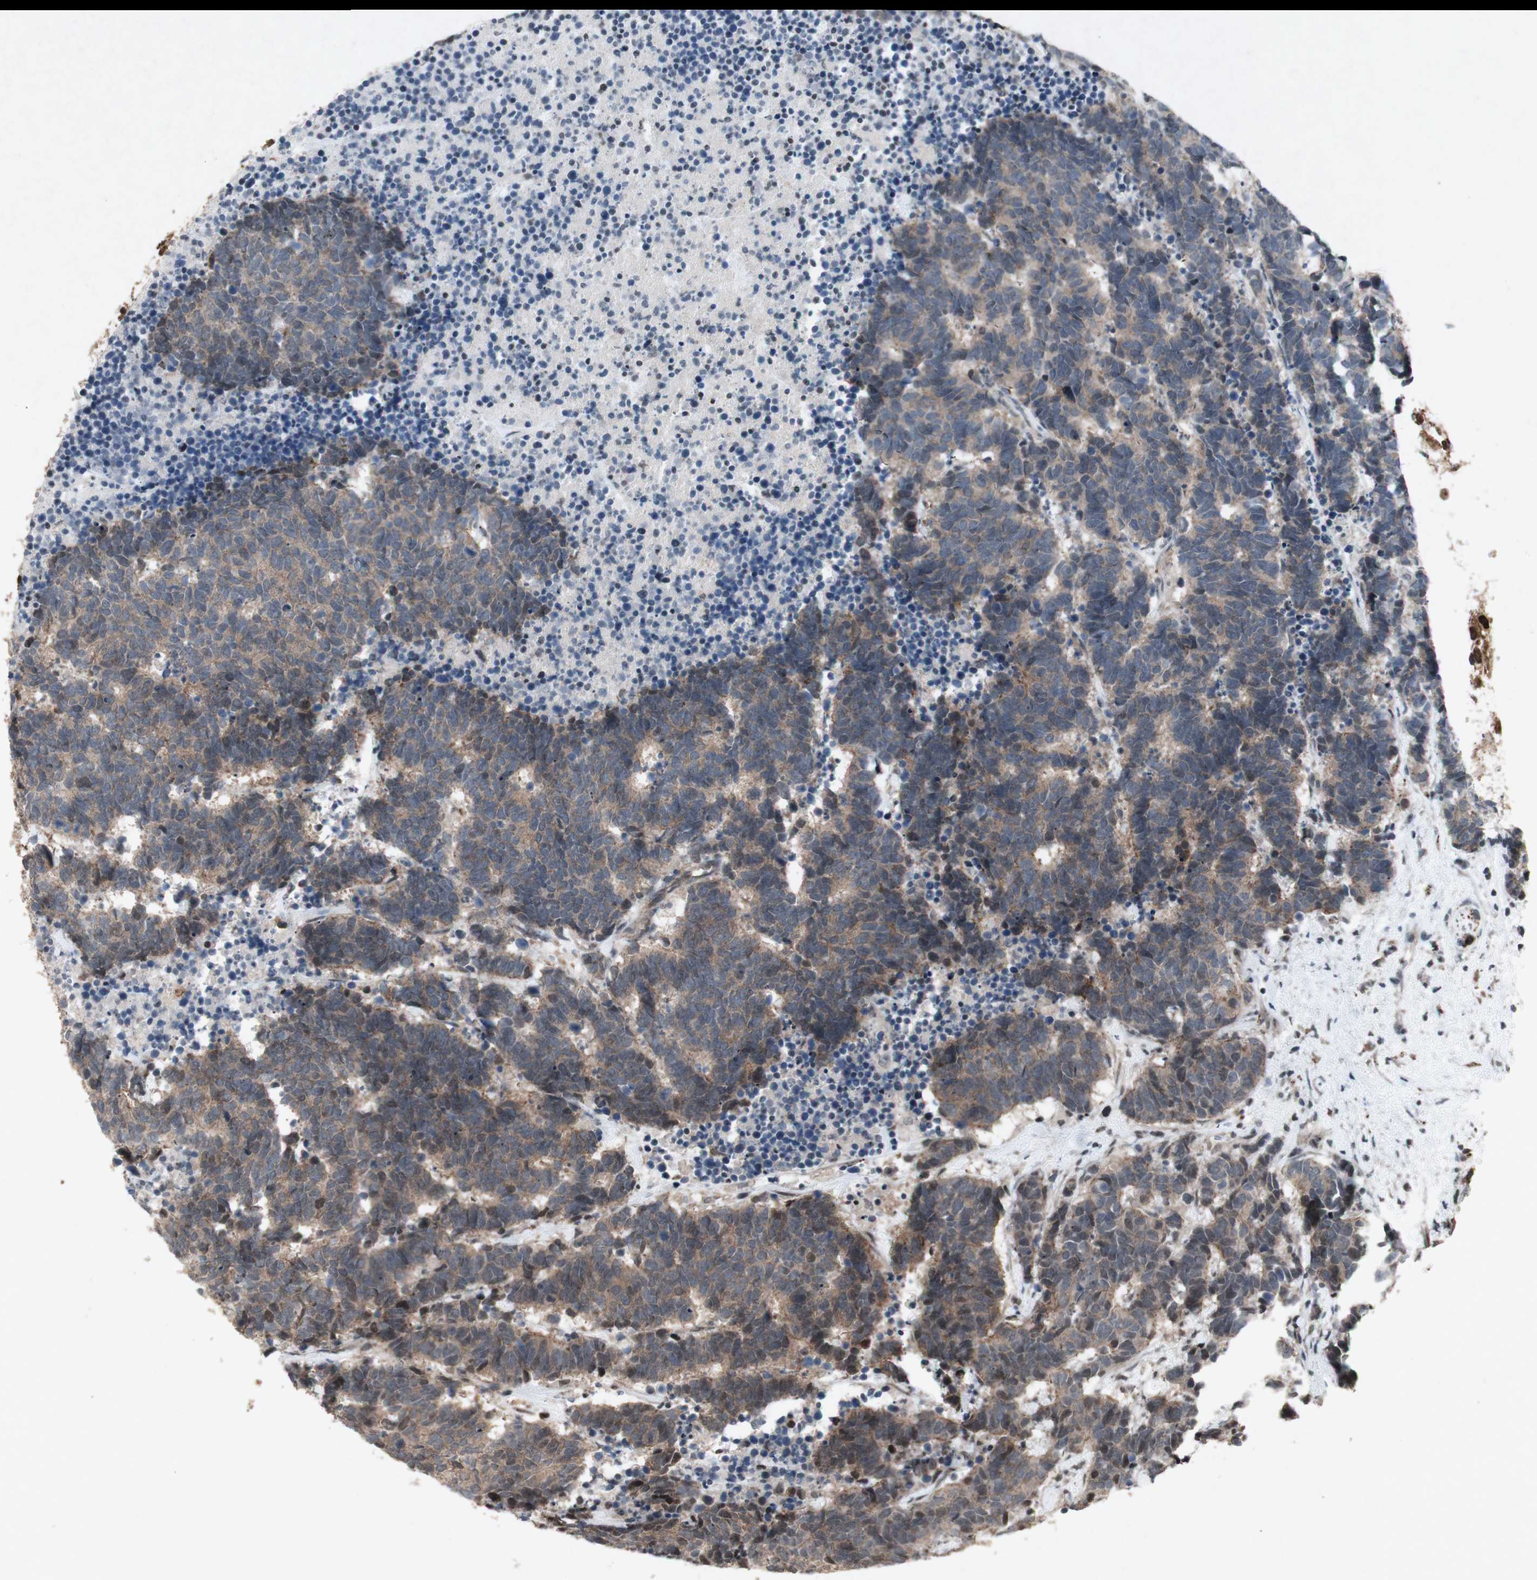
{"staining": {"intensity": "moderate", "quantity": ">75%", "location": "cytoplasmic/membranous"}, "tissue": "carcinoid", "cell_type": "Tumor cells", "image_type": "cancer", "snomed": [{"axis": "morphology", "description": "Carcinoma, NOS"}, {"axis": "morphology", "description": "Carcinoid, malignant, NOS"}, {"axis": "topography", "description": "Urinary bladder"}], "caption": "Carcinoma stained with DAB immunohistochemistry (IHC) shows medium levels of moderate cytoplasmic/membranous expression in about >75% of tumor cells.", "gene": "PLXNA1", "patient": {"sex": "male", "age": 57}}